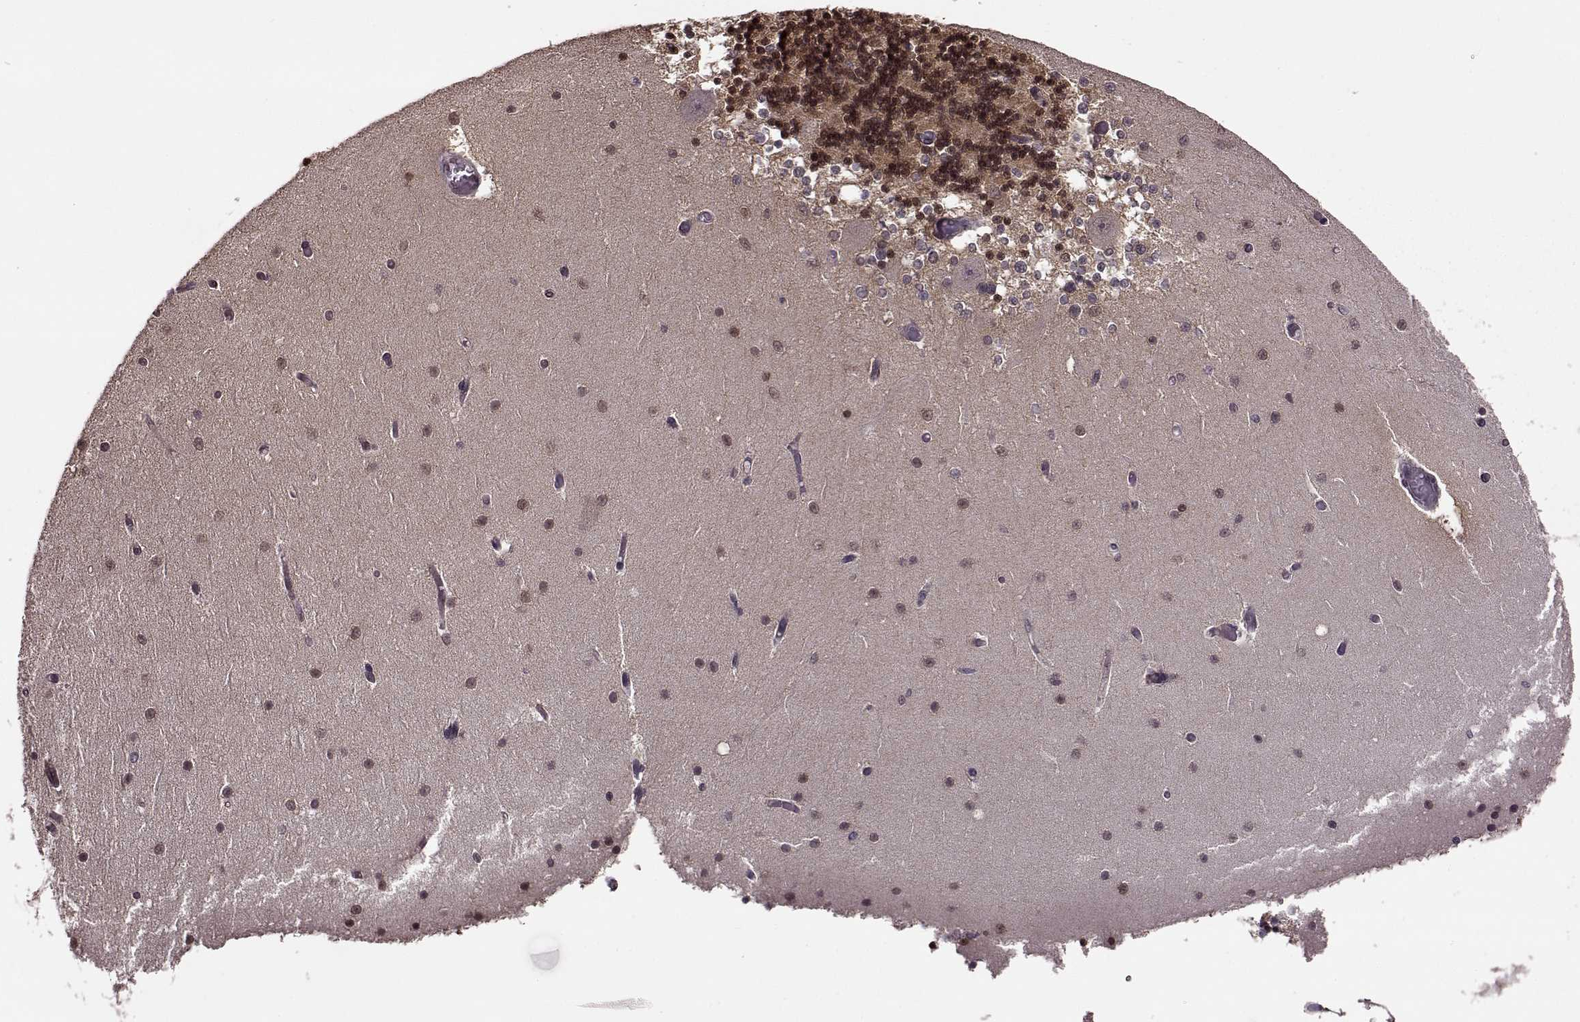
{"staining": {"intensity": "moderate", "quantity": ">75%", "location": "nuclear"}, "tissue": "cerebellum", "cell_type": "Cells in granular layer", "image_type": "normal", "snomed": [{"axis": "morphology", "description": "Normal tissue, NOS"}, {"axis": "topography", "description": "Cerebellum"}], "caption": "Moderate nuclear positivity is seen in approximately >75% of cells in granular layer in benign cerebellum. (DAB (3,3'-diaminobenzidine) = brown stain, brightfield microscopy at high magnification).", "gene": "FTO", "patient": {"sex": "female", "age": 28}}